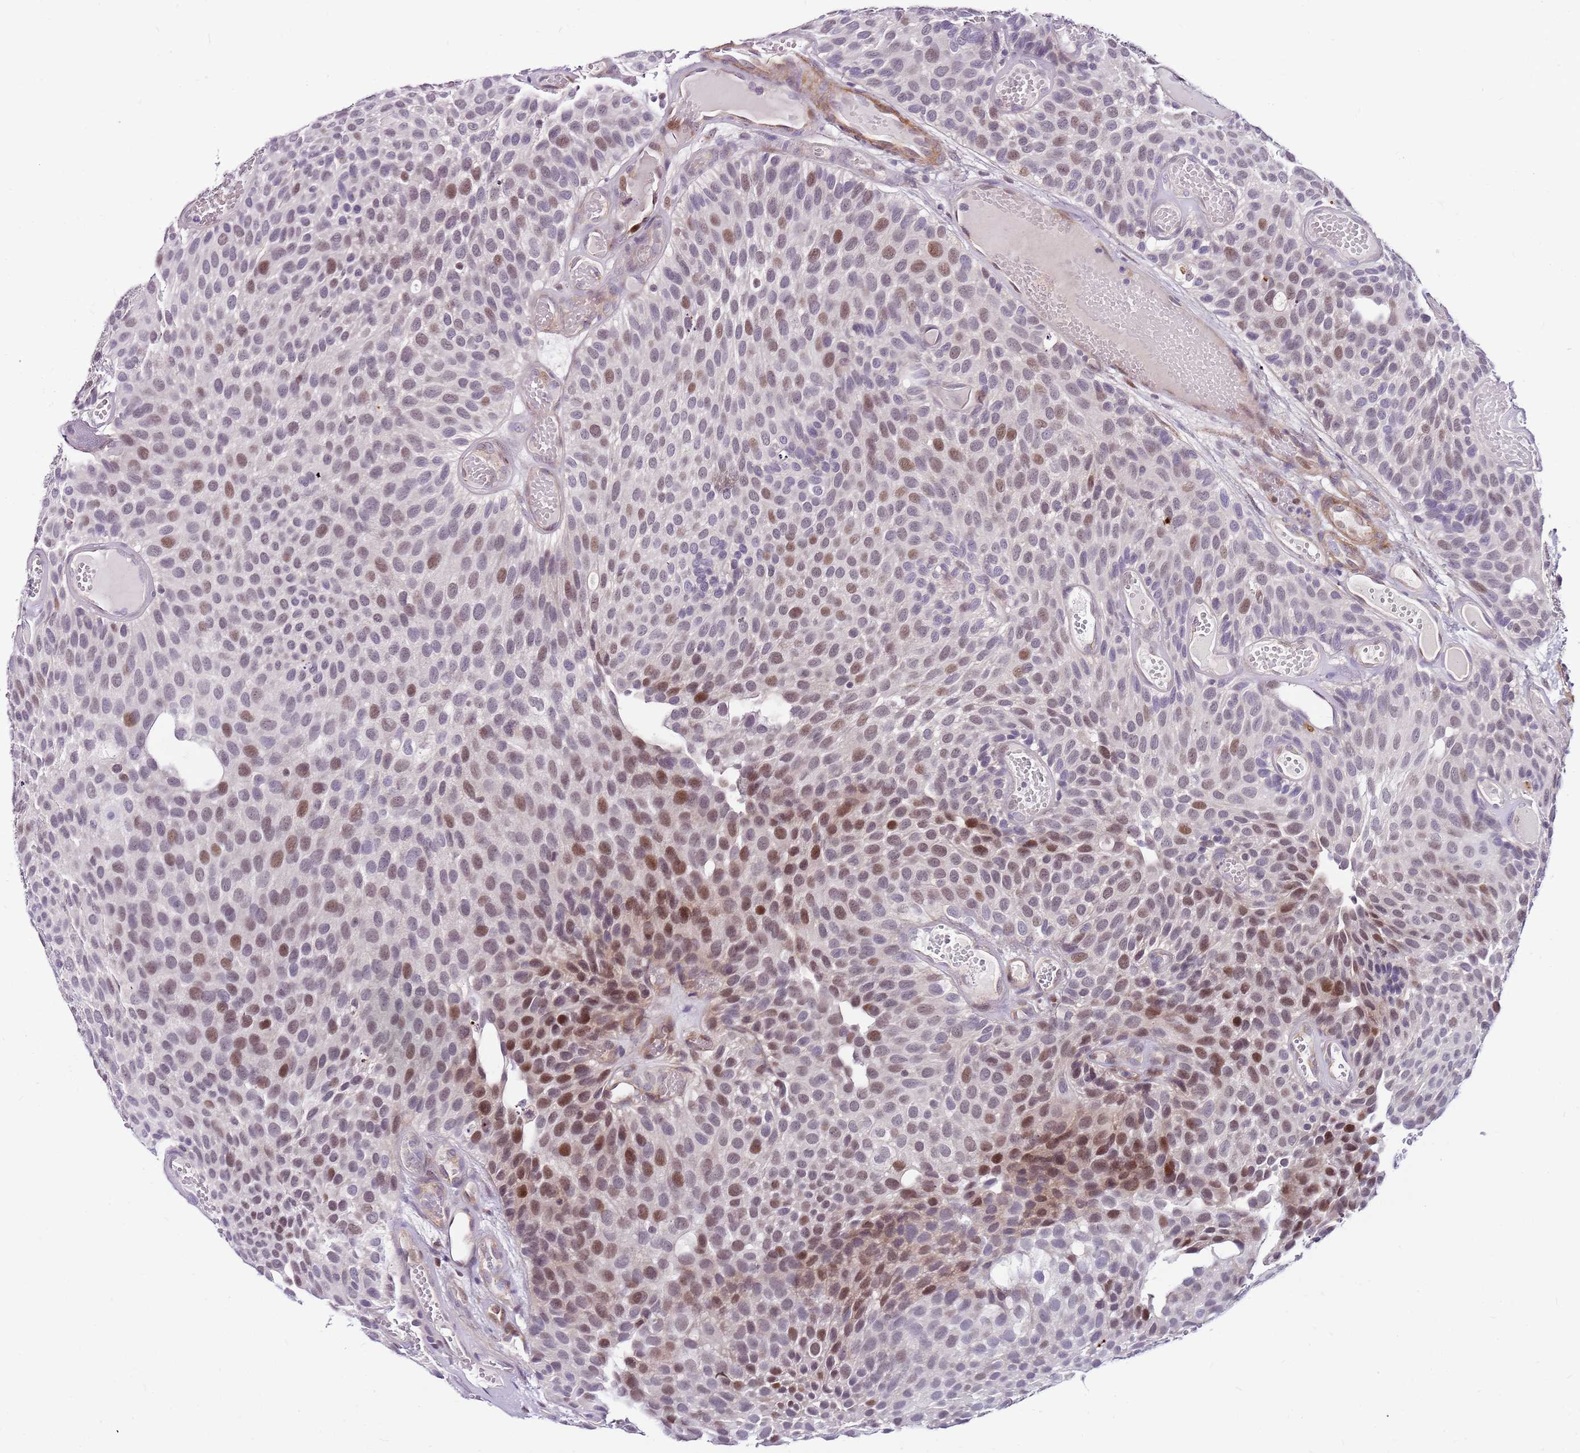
{"staining": {"intensity": "moderate", "quantity": "25%-75%", "location": "nuclear"}, "tissue": "urothelial cancer", "cell_type": "Tumor cells", "image_type": "cancer", "snomed": [{"axis": "morphology", "description": "Urothelial carcinoma, Low grade"}, {"axis": "topography", "description": "Urinary bladder"}], "caption": "Immunohistochemistry (IHC) histopathology image of neoplastic tissue: urothelial cancer stained using IHC reveals medium levels of moderate protein expression localized specifically in the nuclear of tumor cells, appearing as a nuclear brown color.", "gene": "POLE3", "patient": {"sex": "male", "age": 89}}